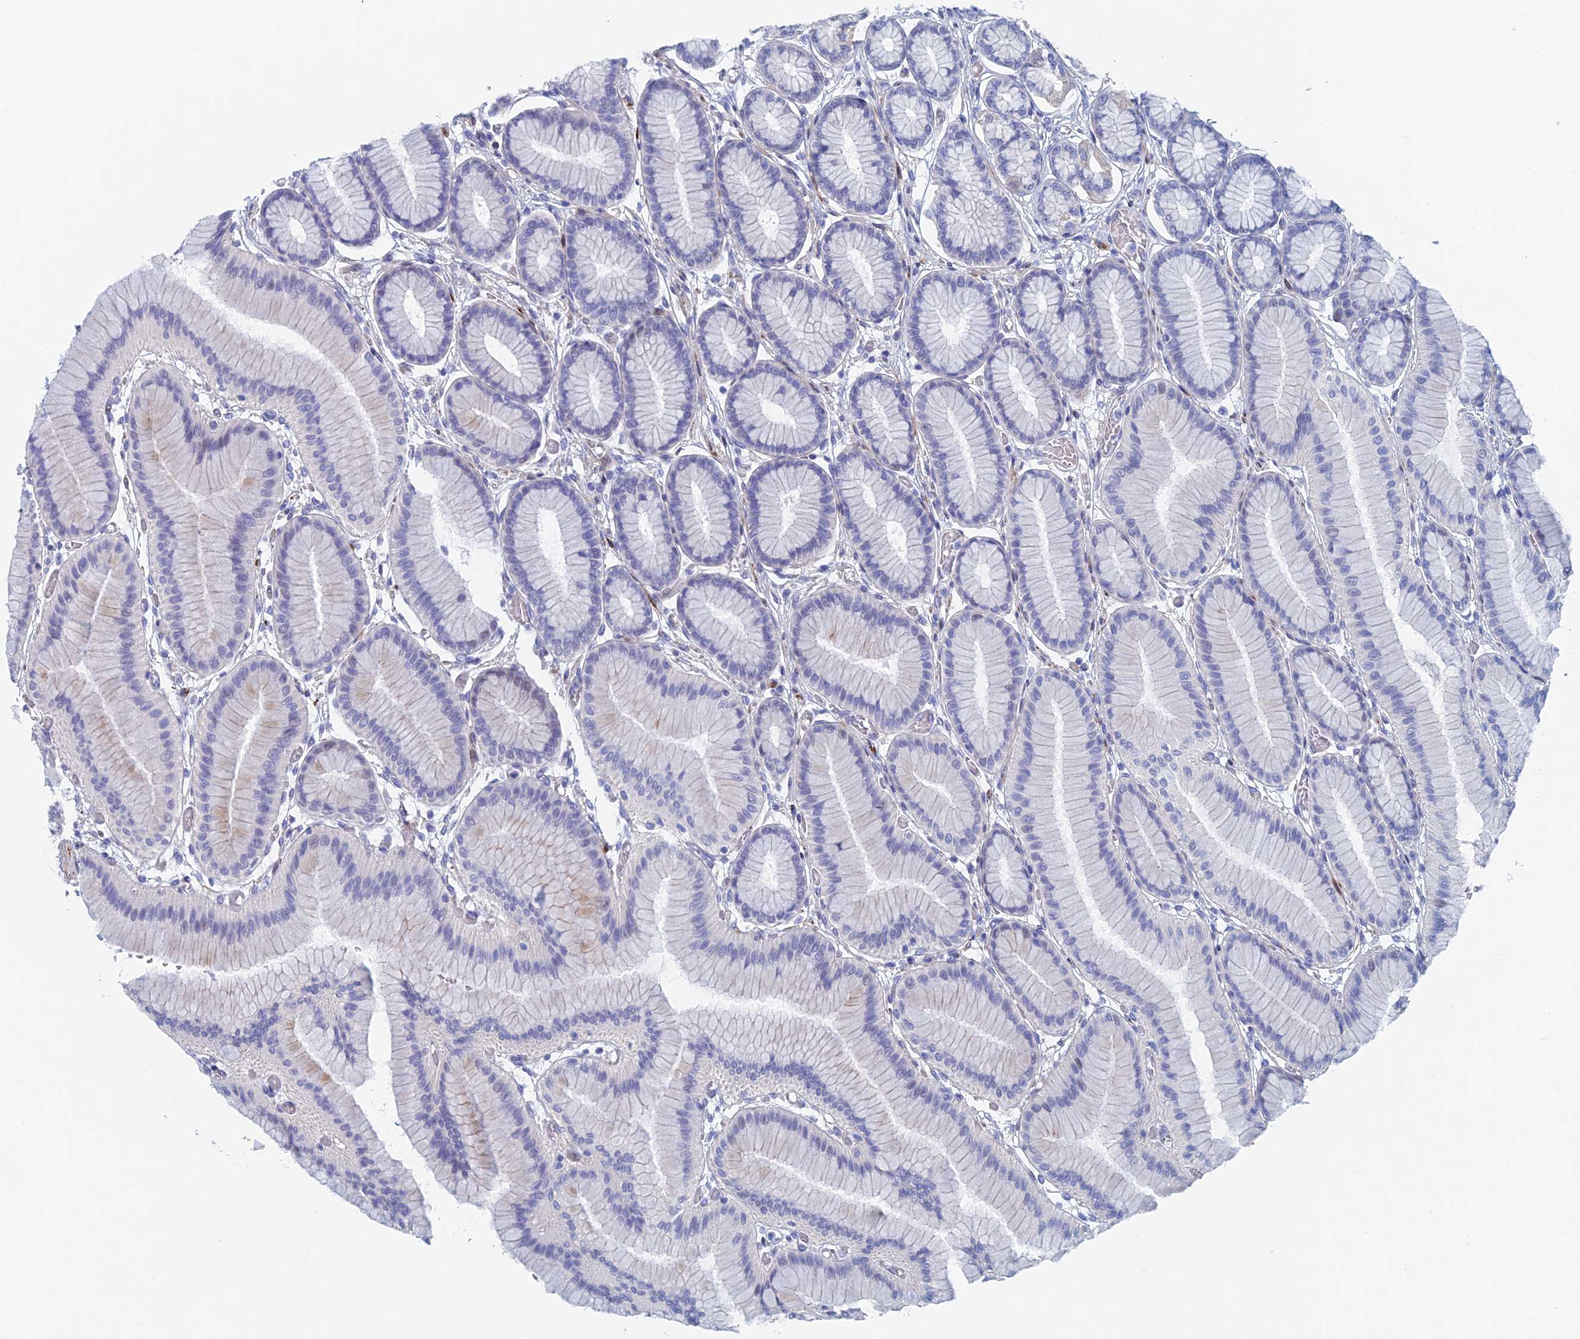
{"staining": {"intensity": "strong", "quantity": "<25%", "location": "cytoplasmic/membranous,nuclear"}, "tissue": "stomach", "cell_type": "Glandular cells", "image_type": "normal", "snomed": [{"axis": "morphology", "description": "Normal tissue, NOS"}, {"axis": "morphology", "description": "Adenocarcinoma, NOS"}, {"axis": "morphology", "description": "Adenocarcinoma, High grade"}, {"axis": "topography", "description": "Stomach, upper"}, {"axis": "topography", "description": "Stomach"}], "caption": "Immunohistochemistry (DAB) staining of normal stomach demonstrates strong cytoplasmic/membranous,nuclear protein staining in about <25% of glandular cells. (brown staining indicates protein expression, while blue staining denotes nuclei).", "gene": "DRGX", "patient": {"sex": "female", "age": 65}}